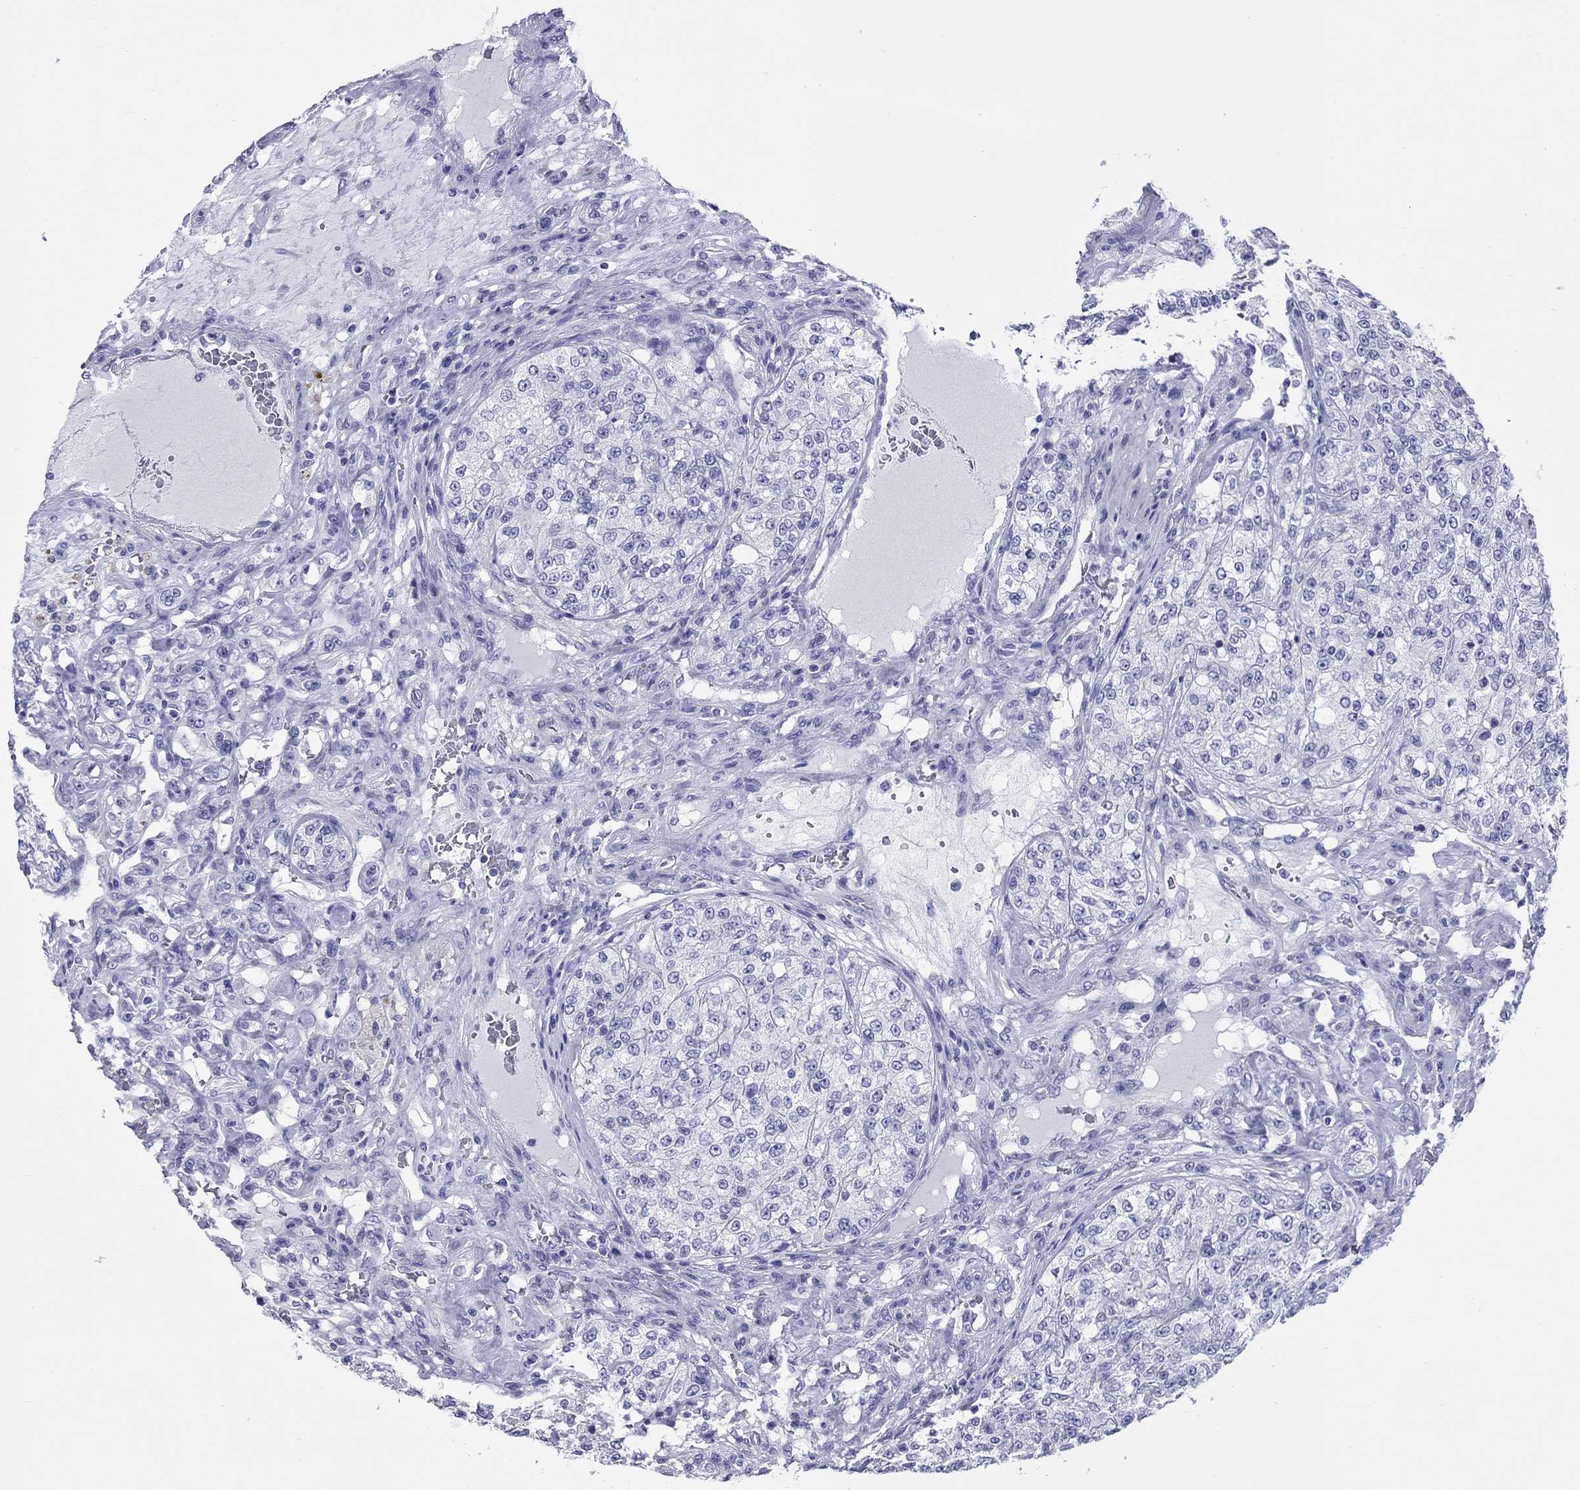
{"staining": {"intensity": "negative", "quantity": "none", "location": "none"}, "tissue": "renal cancer", "cell_type": "Tumor cells", "image_type": "cancer", "snomed": [{"axis": "morphology", "description": "Adenocarcinoma, NOS"}, {"axis": "topography", "description": "Kidney"}], "caption": "Immunohistochemistry of human renal cancer shows no positivity in tumor cells.", "gene": "CCNA1", "patient": {"sex": "female", "age": 63}}